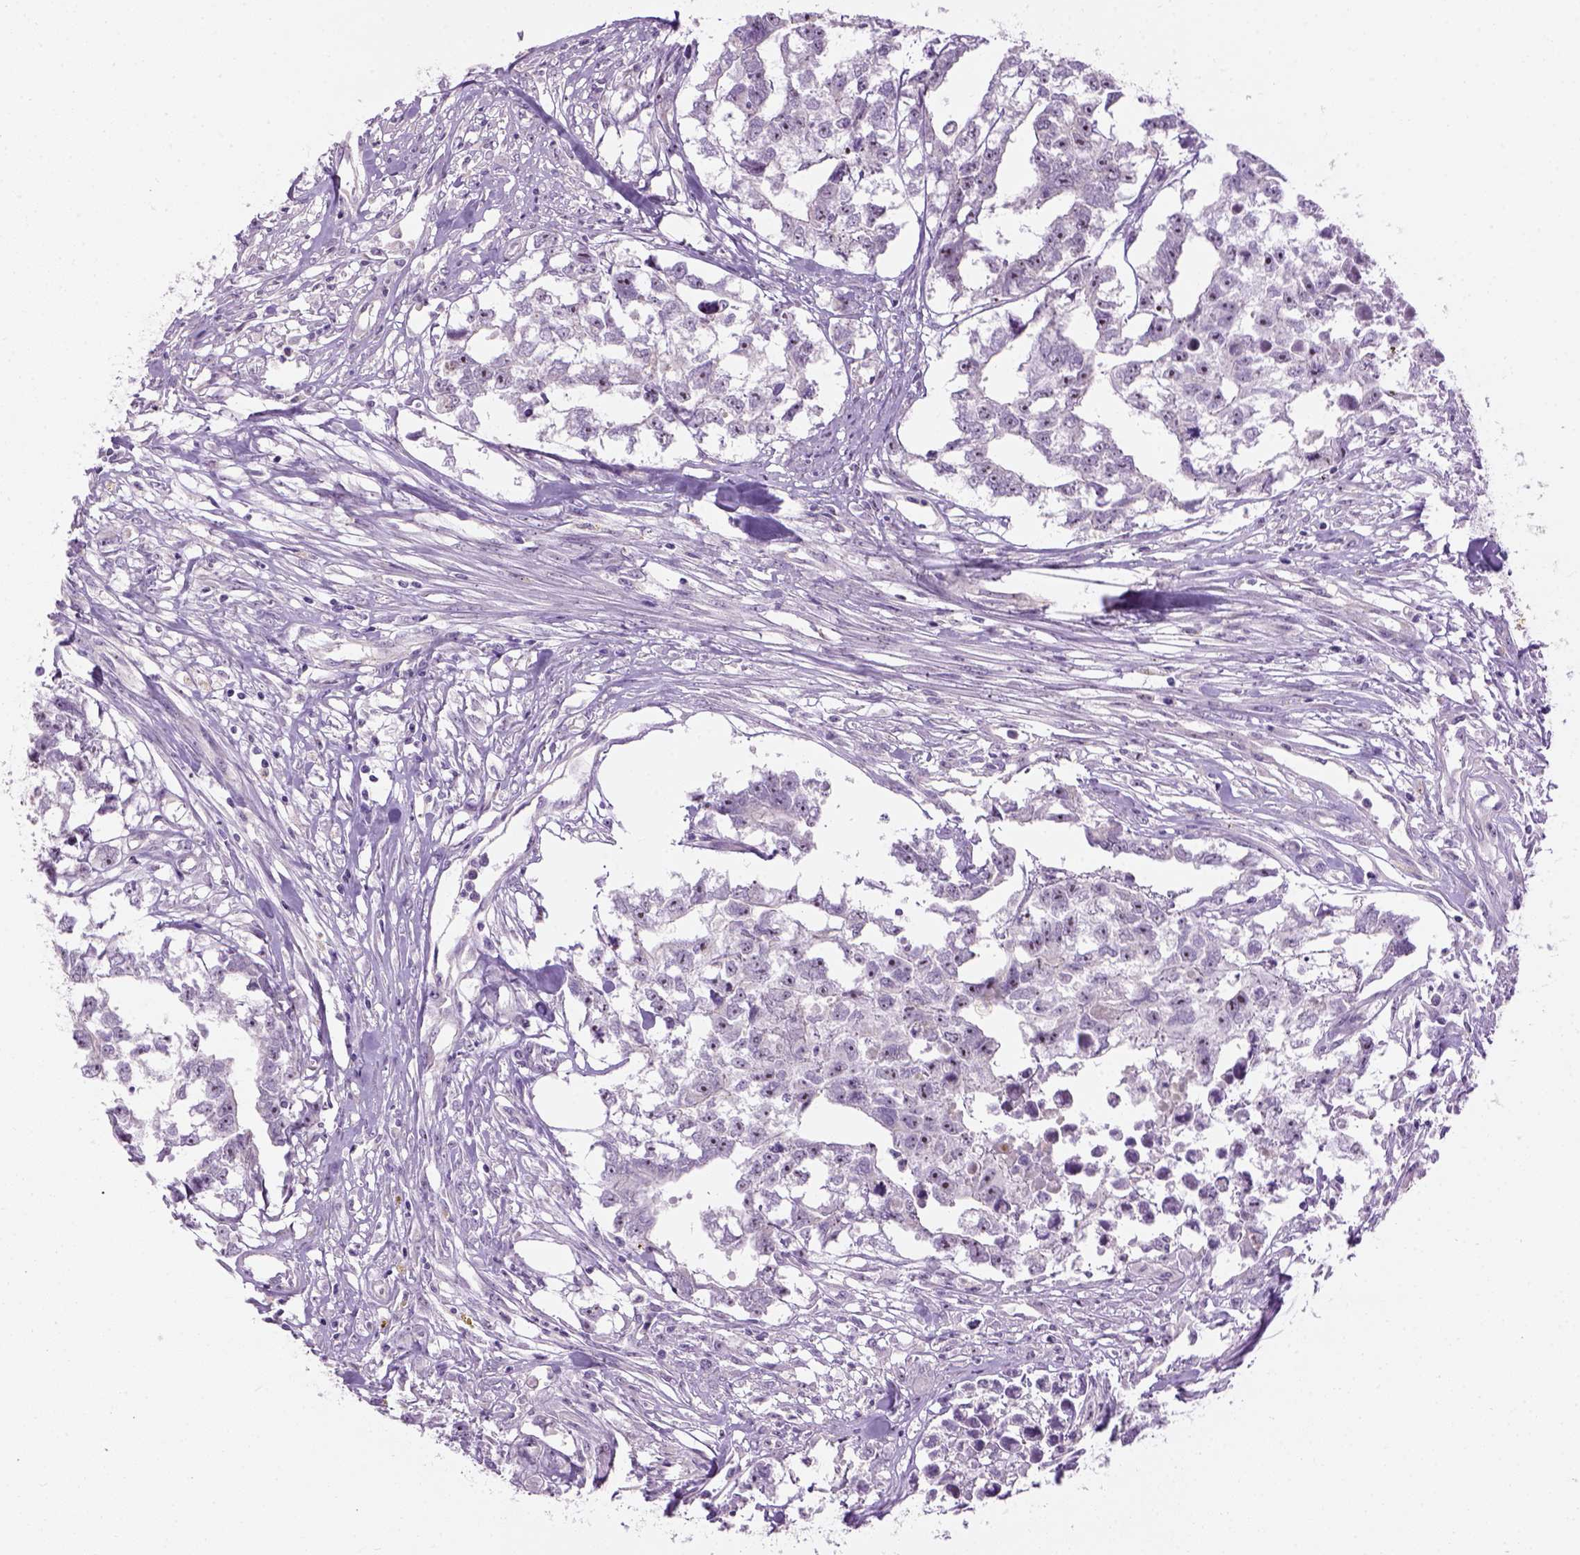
{"staining": {"intensity": "moderate", "quantity": ">75%", "location": "nuclear"}, "tissue": "testis cancer", "cell_type": "Tumor cells", "image_type": "cancer", "snomed": [{"axis": "morphology", "description": "Carcinoma, Embryonal, NOS"}, {"axis": "morphology", "description": "Teratoma, malignant, NOS"}, {"axis": "topography", "description": "Testis"}], "caption": "Moderate nuclear expression is appreciated in about >75% of tumor cells in teratoma (malignant) (testis). (DAB (3,3'-diaminobenzidine) = brown stain, brightfield microscopy at high magnification).", "gene": "UTP4", "patient": {"sex": "male", "age": 44}}